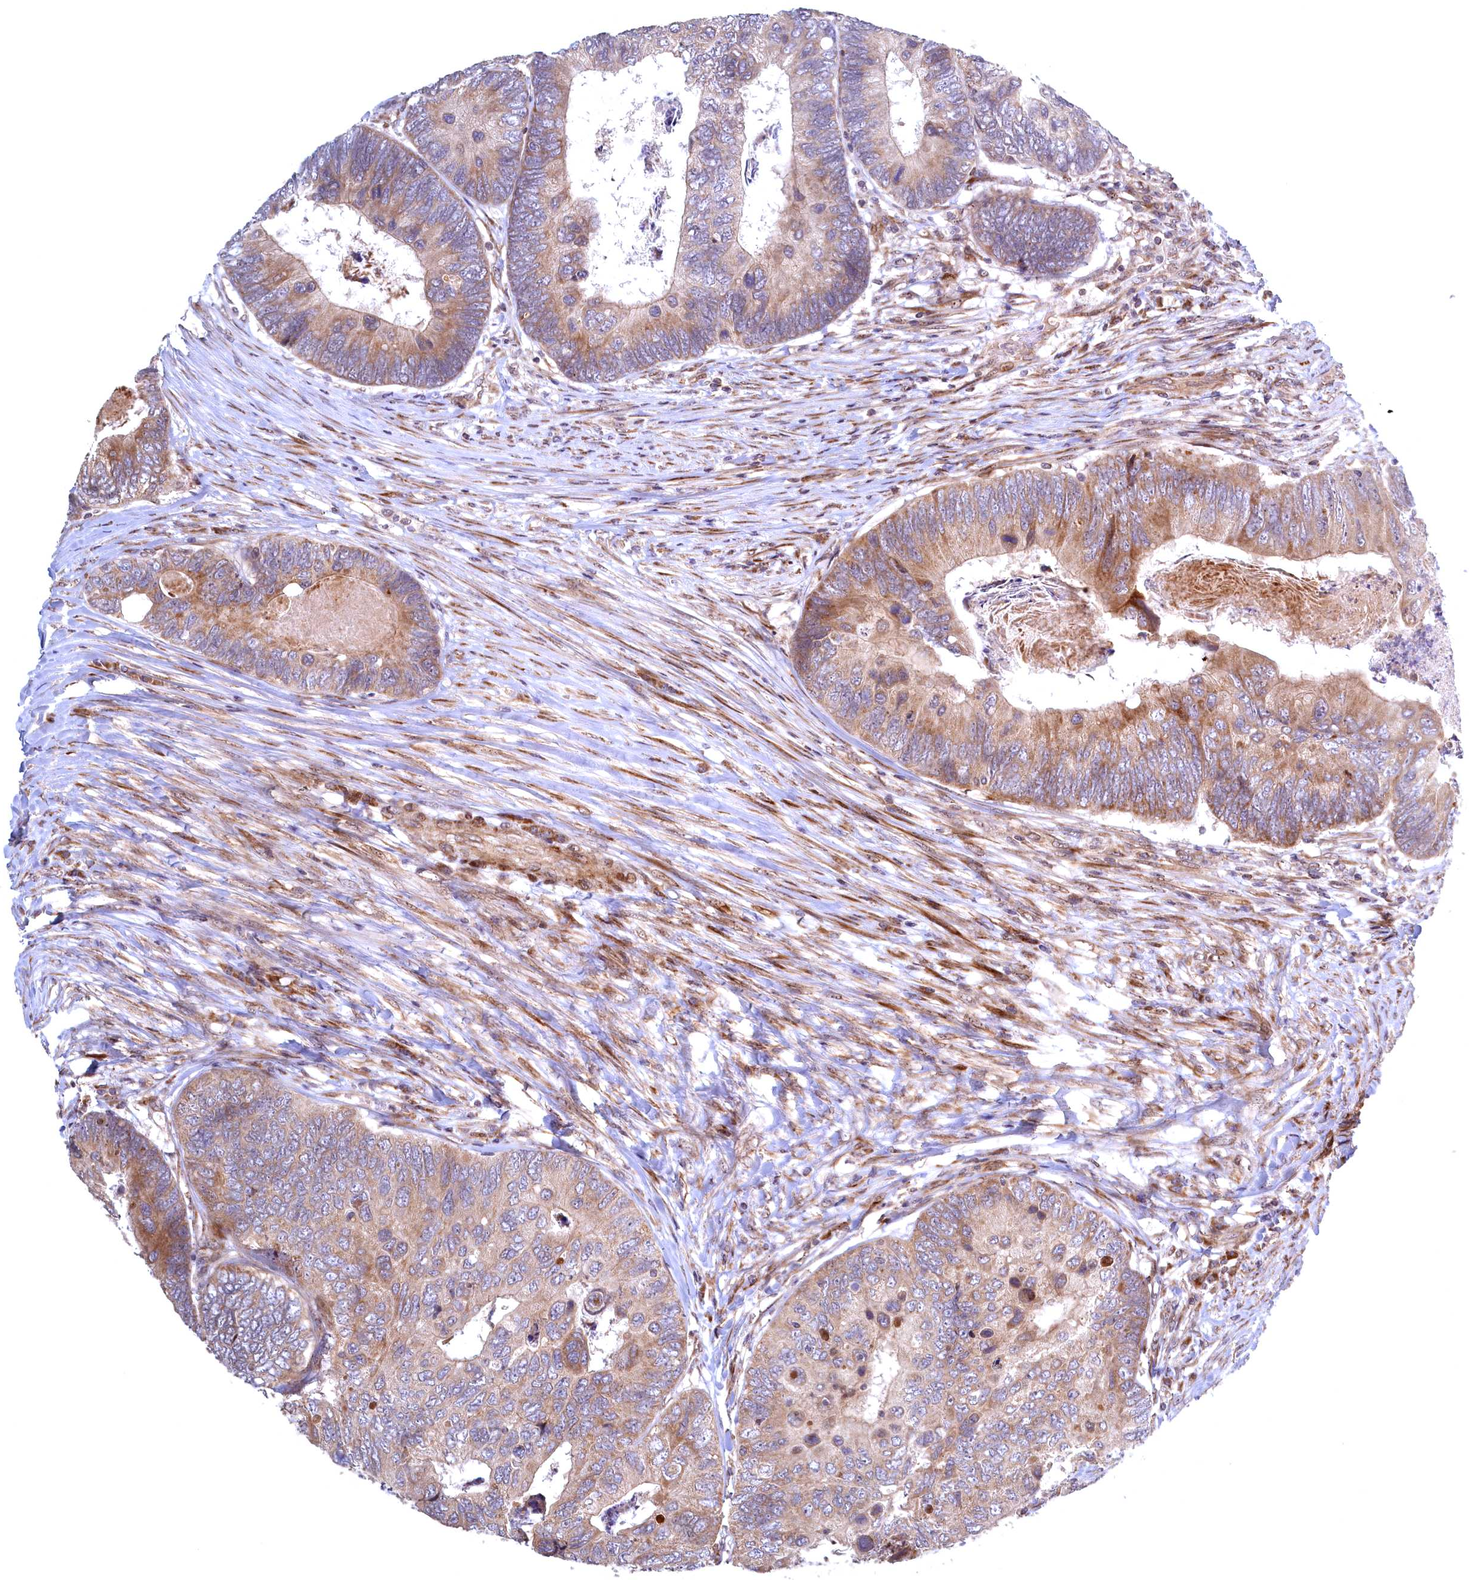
{"staining": {"intensity": "moderate", "quantity": ">75%", "location": "cytoplasmic/membranous"}, "tissue": "colorectal cancer", "cell_type": "Tumor cells", "image_type": "cancer", "snomed": [{"axis": "morphology", "description": "Adenocarcinoma, NOS"}, {"axis": "topography", "description": "Colon"}], "caption": "Immunohistochemical staining of colorectal cancer (adenocarcinoma) shows medium levels of moderate cytoplasmic/membranous protein positivity in about >75% of tumor cells.", "gene": "PLA2G10", "patient": {"sex": "female", "age": 67}}